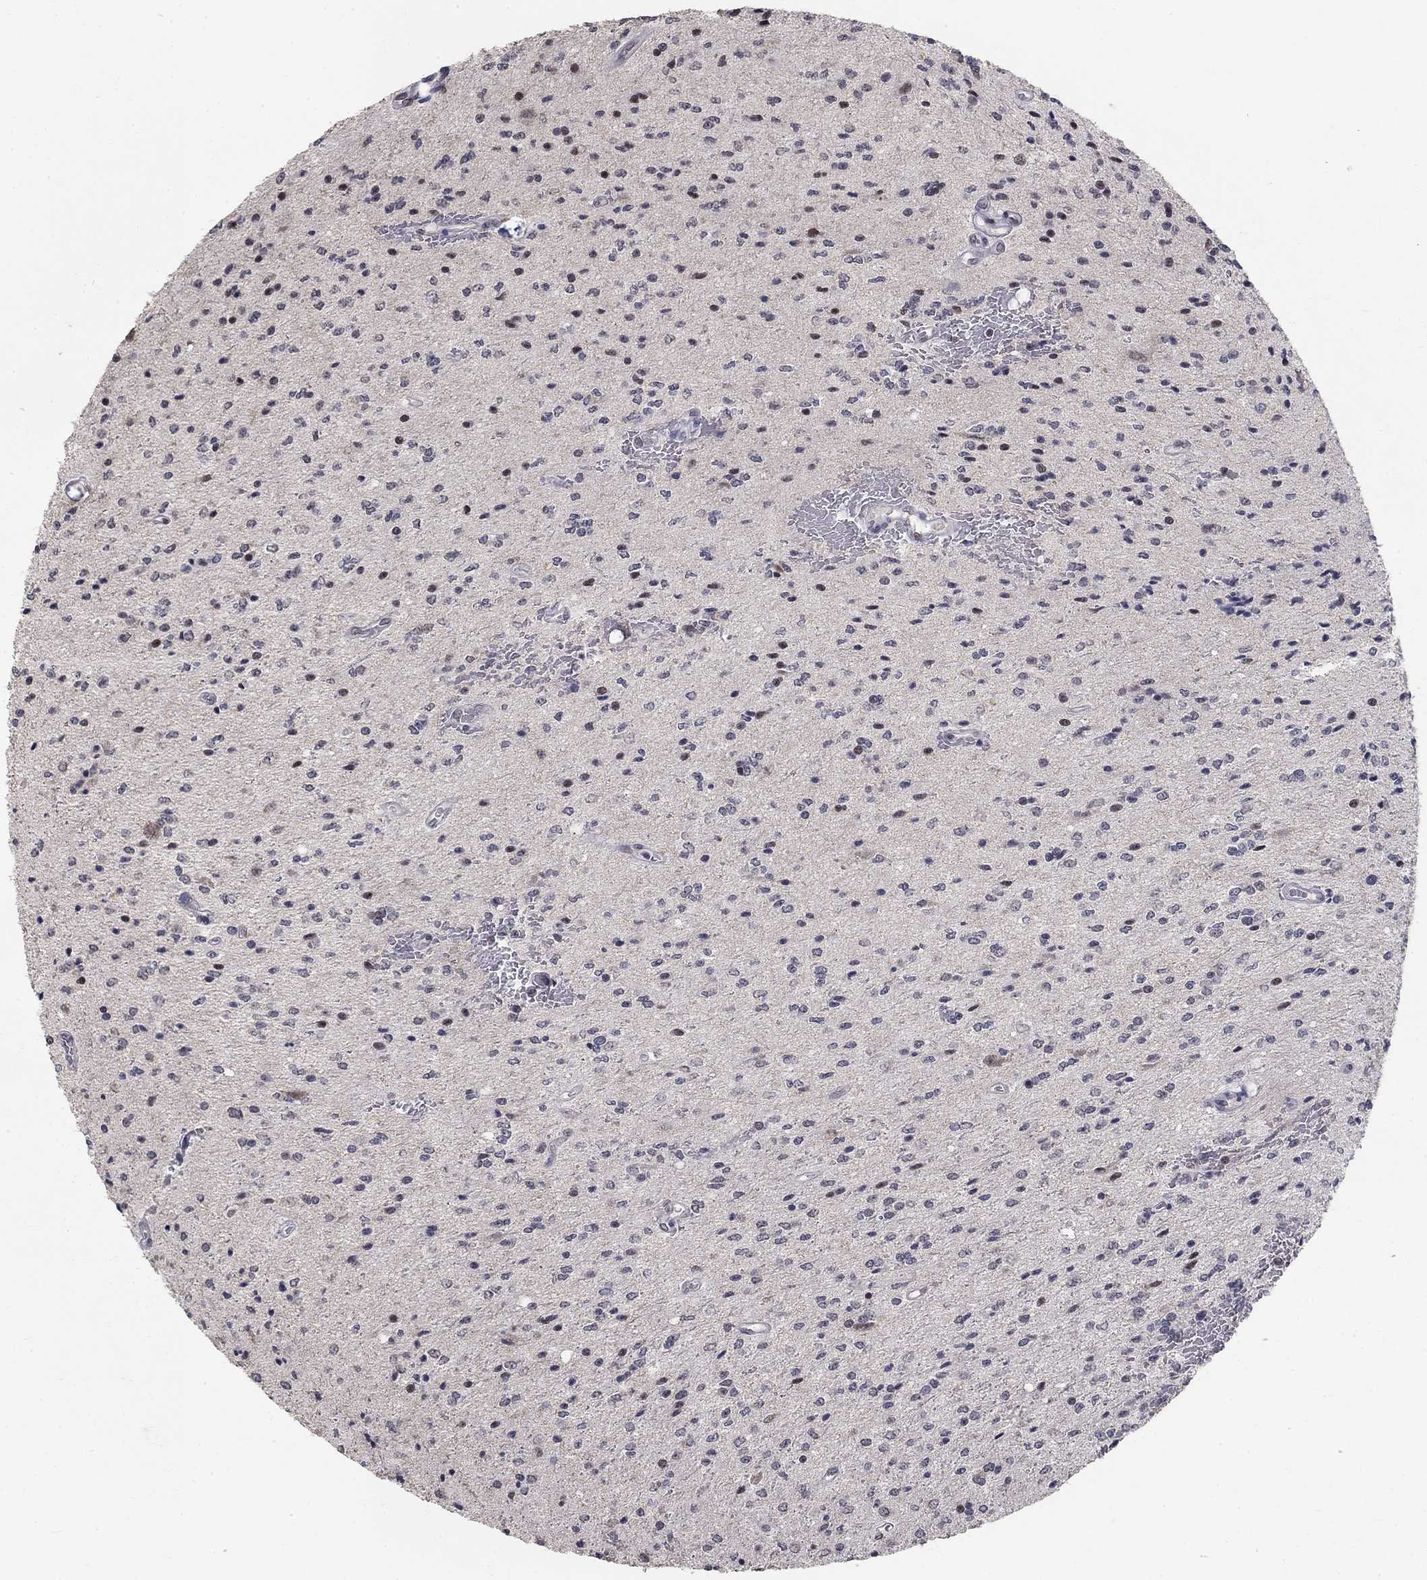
{"staining": {"intensity": "negative", "quantity": "none", "location": "none"}, "tissue": "glioma", "cell_type": "Tumor cells", "image_type": "cancer", "snomed": [{"axis": "morphology", "description": "Glioma, malignant, Low grade"}, {"axis": "topography", "description": "Brain"}], "caption": "IHC histopathology image of human glioma stained for a protein (brown), which shows no positivity in tumor cells.", "gene": "SPATA33", "patient": {"sex": "male", "age": 67}}